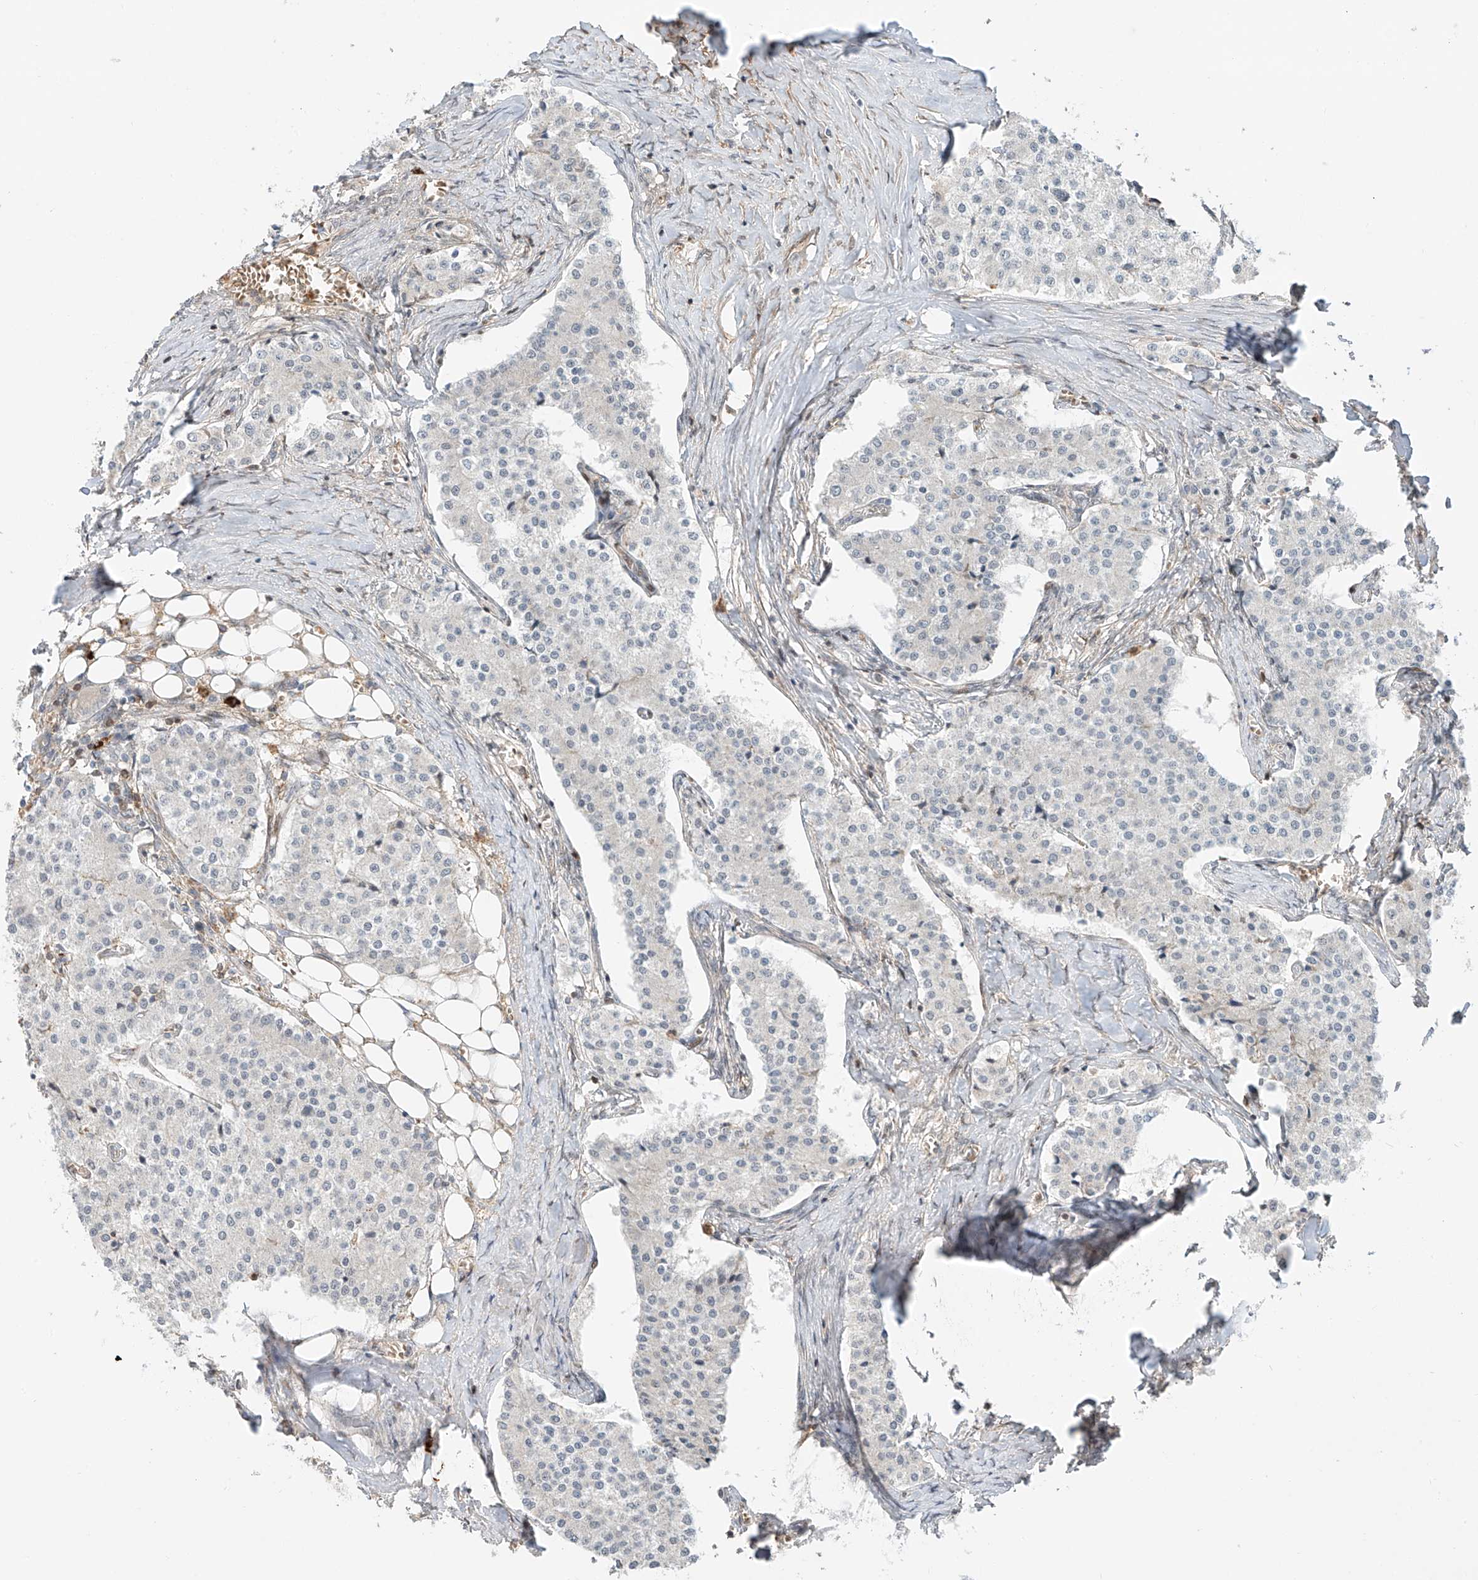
{"staining": {"intensity": "negative", "quantity": "none", "location": "none"}, "tissue": "carcinoid", "cell_type": "Tumor cells", "image_type": "cancer", "snomed": [{"axis": "morphology", "description": "Carcinoid, malignant, NOS"}, {"axis": "topography", "description": "Colon"}], "caption": "The image shows no significant positivity in tumor cells of malignant carcinoid.", "gene": "CEP162", "patient": {"sex": "female", "age": 52}}